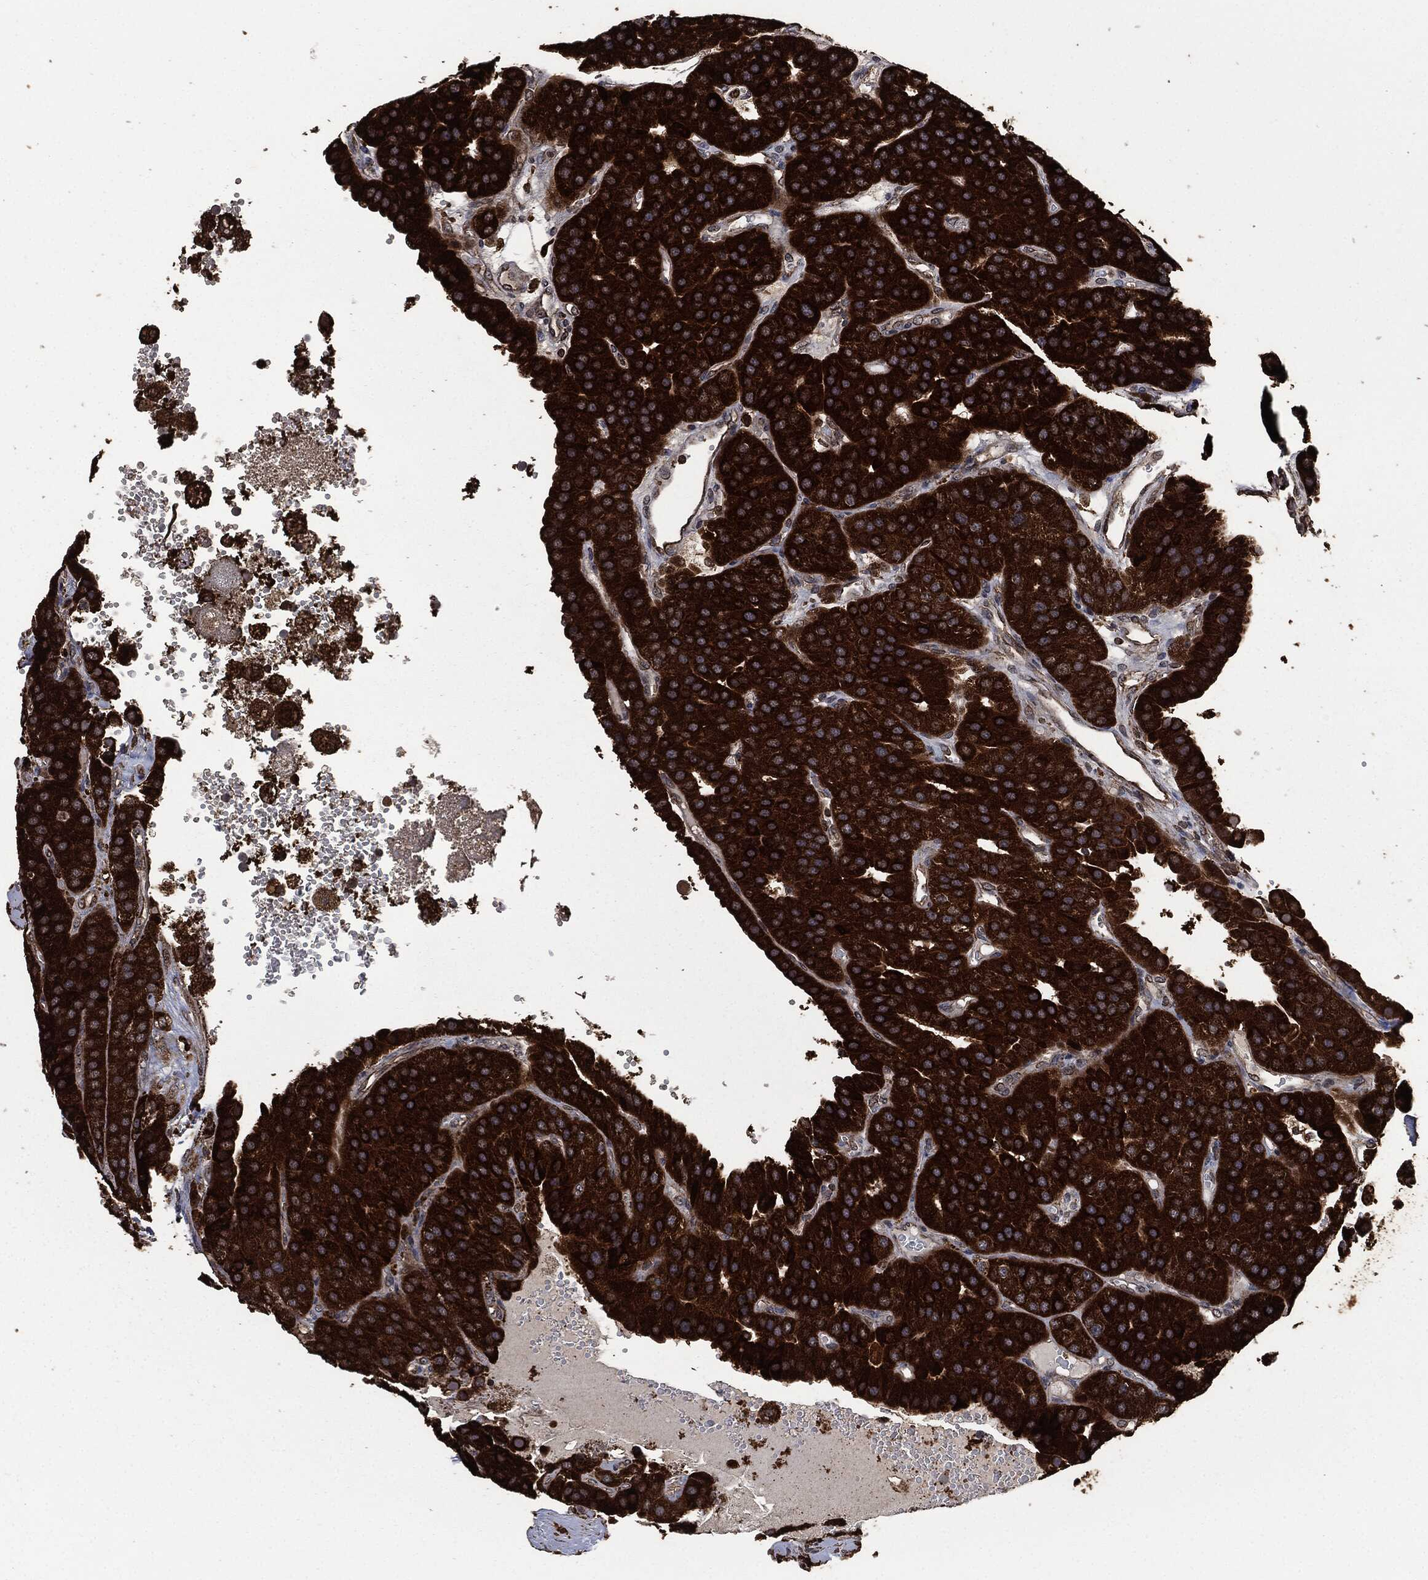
{"staining": {"intensity": "strong", "quantity": ">75%", "location": "cytoplasmic/membranous"}, "tissue": "parathyroid gland", "cell_type": "Glandular cells", "image_type": "normal", "snomed": [{"axis": "morphology", "description": "Normal tissue, NOS"}, {"axis": "morphology", "description": "Adenoma, NOS"}, {"axis": "topography", "description": "Parathyroid gland"}], "caption": "Immunohistochemistry of benign parathyroid gland shows high levels of strong cytoplasmic/membranous positivity in approximately >75% of glandular cells.", "gene": "LIG3", "patient": {"sex": "female", "age": 86}}